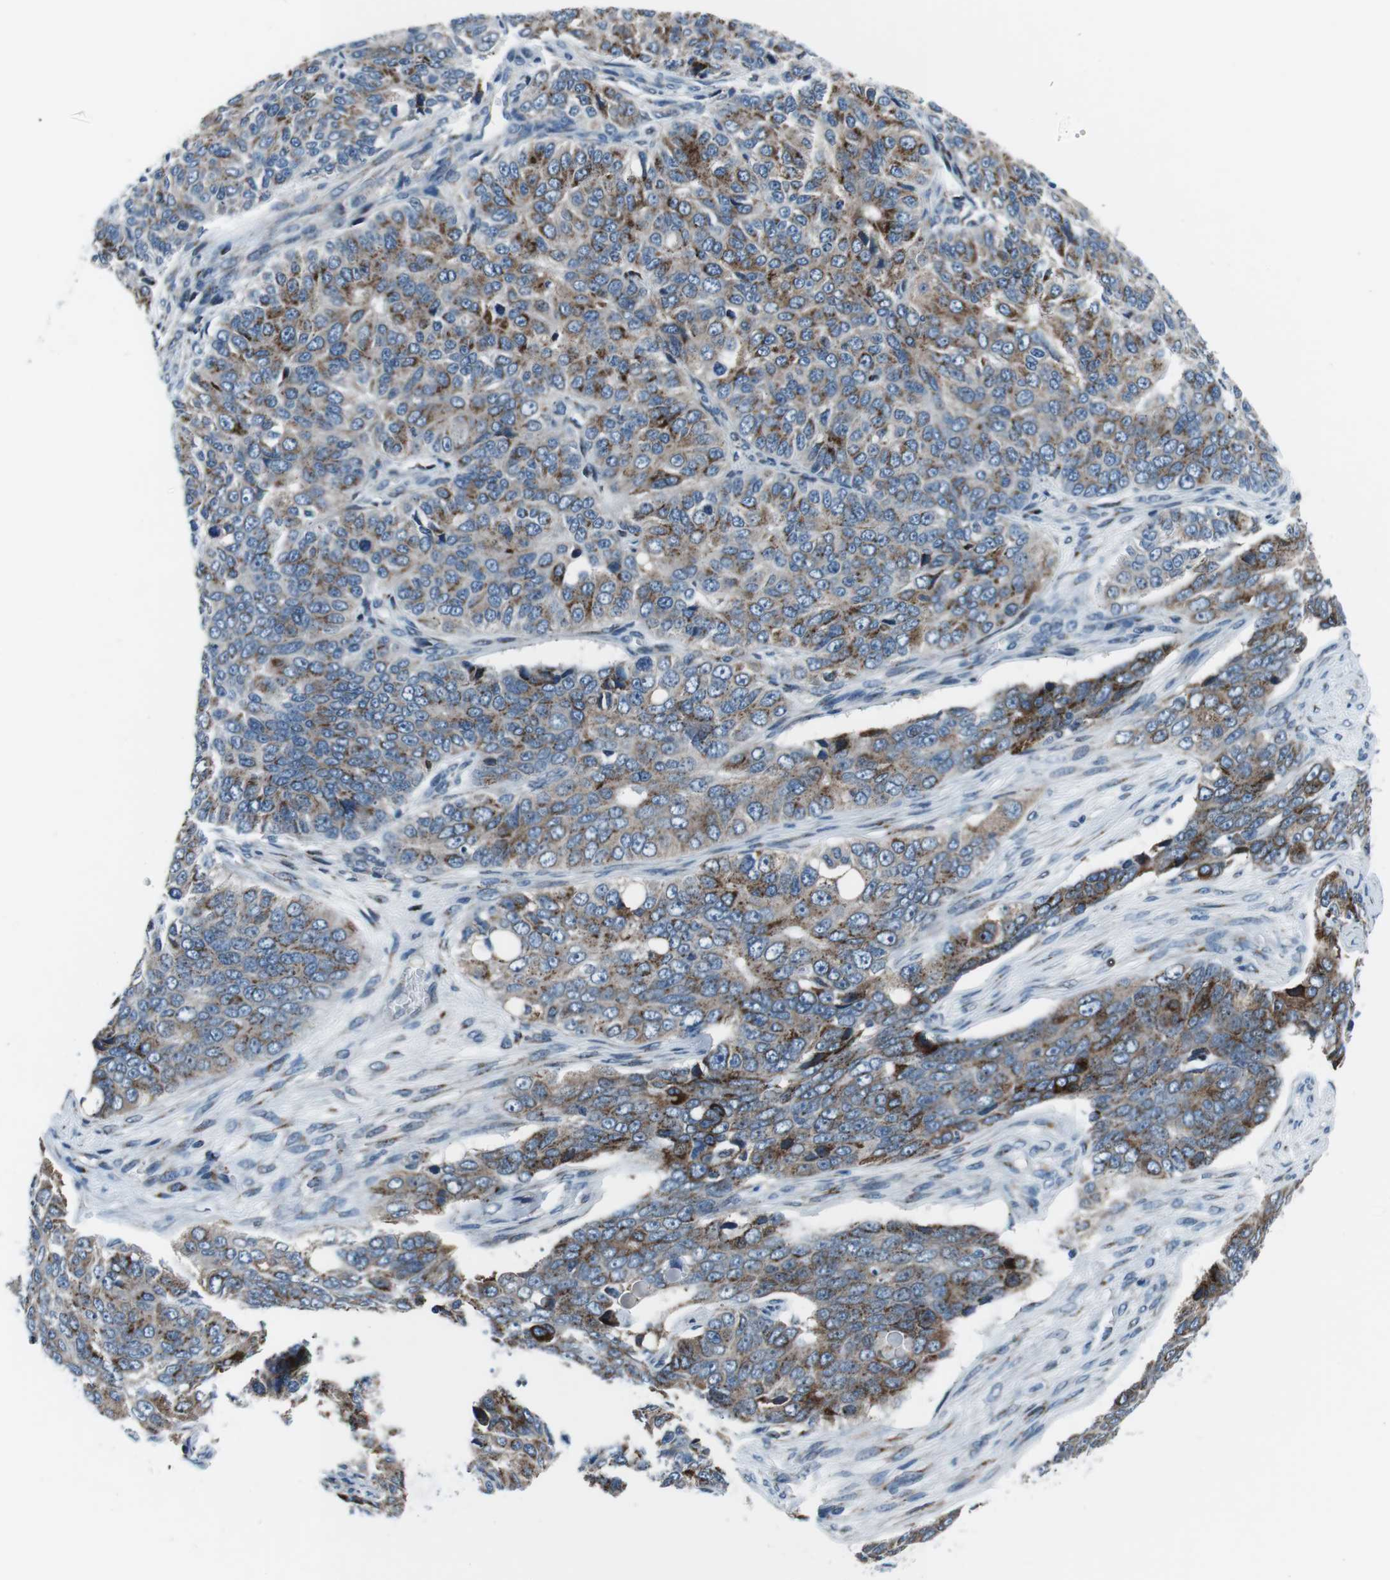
{"staining": {"intensity": "moderate", "quantity": ">75%", "location": "cytoplasmic/membranous"}, "tissue": "ovarian cancer", "cell_type": "Tumor cells", "image_type": "cancer", "snomed": [{"axis": "morphology", "description": "Carcinoma, endometroid"}, {"axis": "topography", "description": "Ovary"}], "caption": "Moderate cytoplasmic/membranous expression for a protein is seen in approximately >75% of tumor cells of ovarian cancer using IHC.", "gene": "NUCB2", "patient": {"sex": "female", "age": 51}}